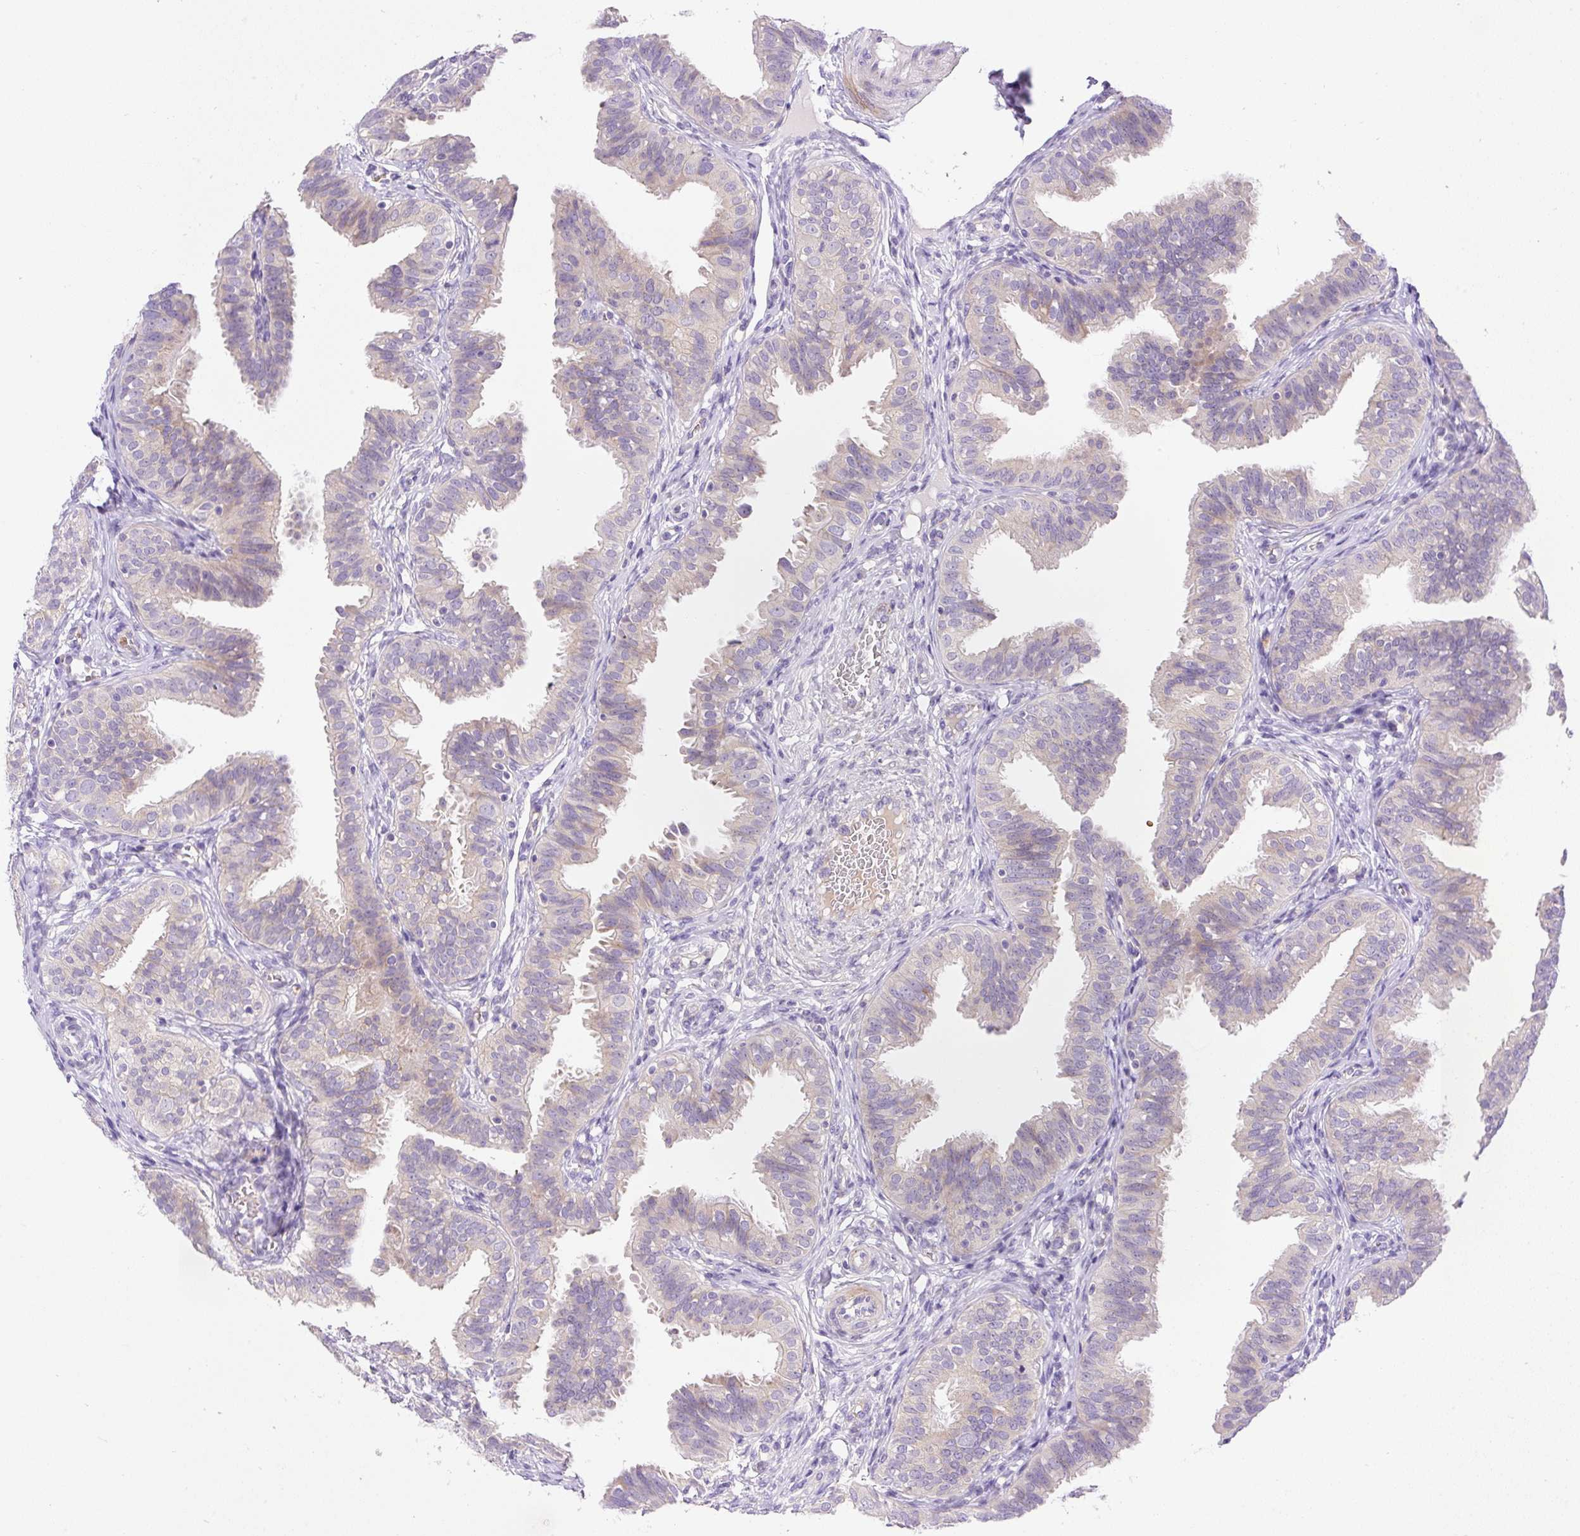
{"staining": {"intensity": "weak", "quantity": "<25%", "location": "cytoplasmic/membranous"}, "tissue": "fallopian tube", "cell_type": "Glandular cells", "image_type": "normal", "snomed": [{"axis": "morphology", "description": "Normal tissue, NOS"}, {"axis": "topography", "description": "Fallopian tube"}], "caption": "High power microscopy image of an IHC photomicrograph of unremarkable fallopian tube, revealing no significant expression in glandular cells.", "gene": "LHFPL5", "patient": {"sex": "female", "age": 35}}